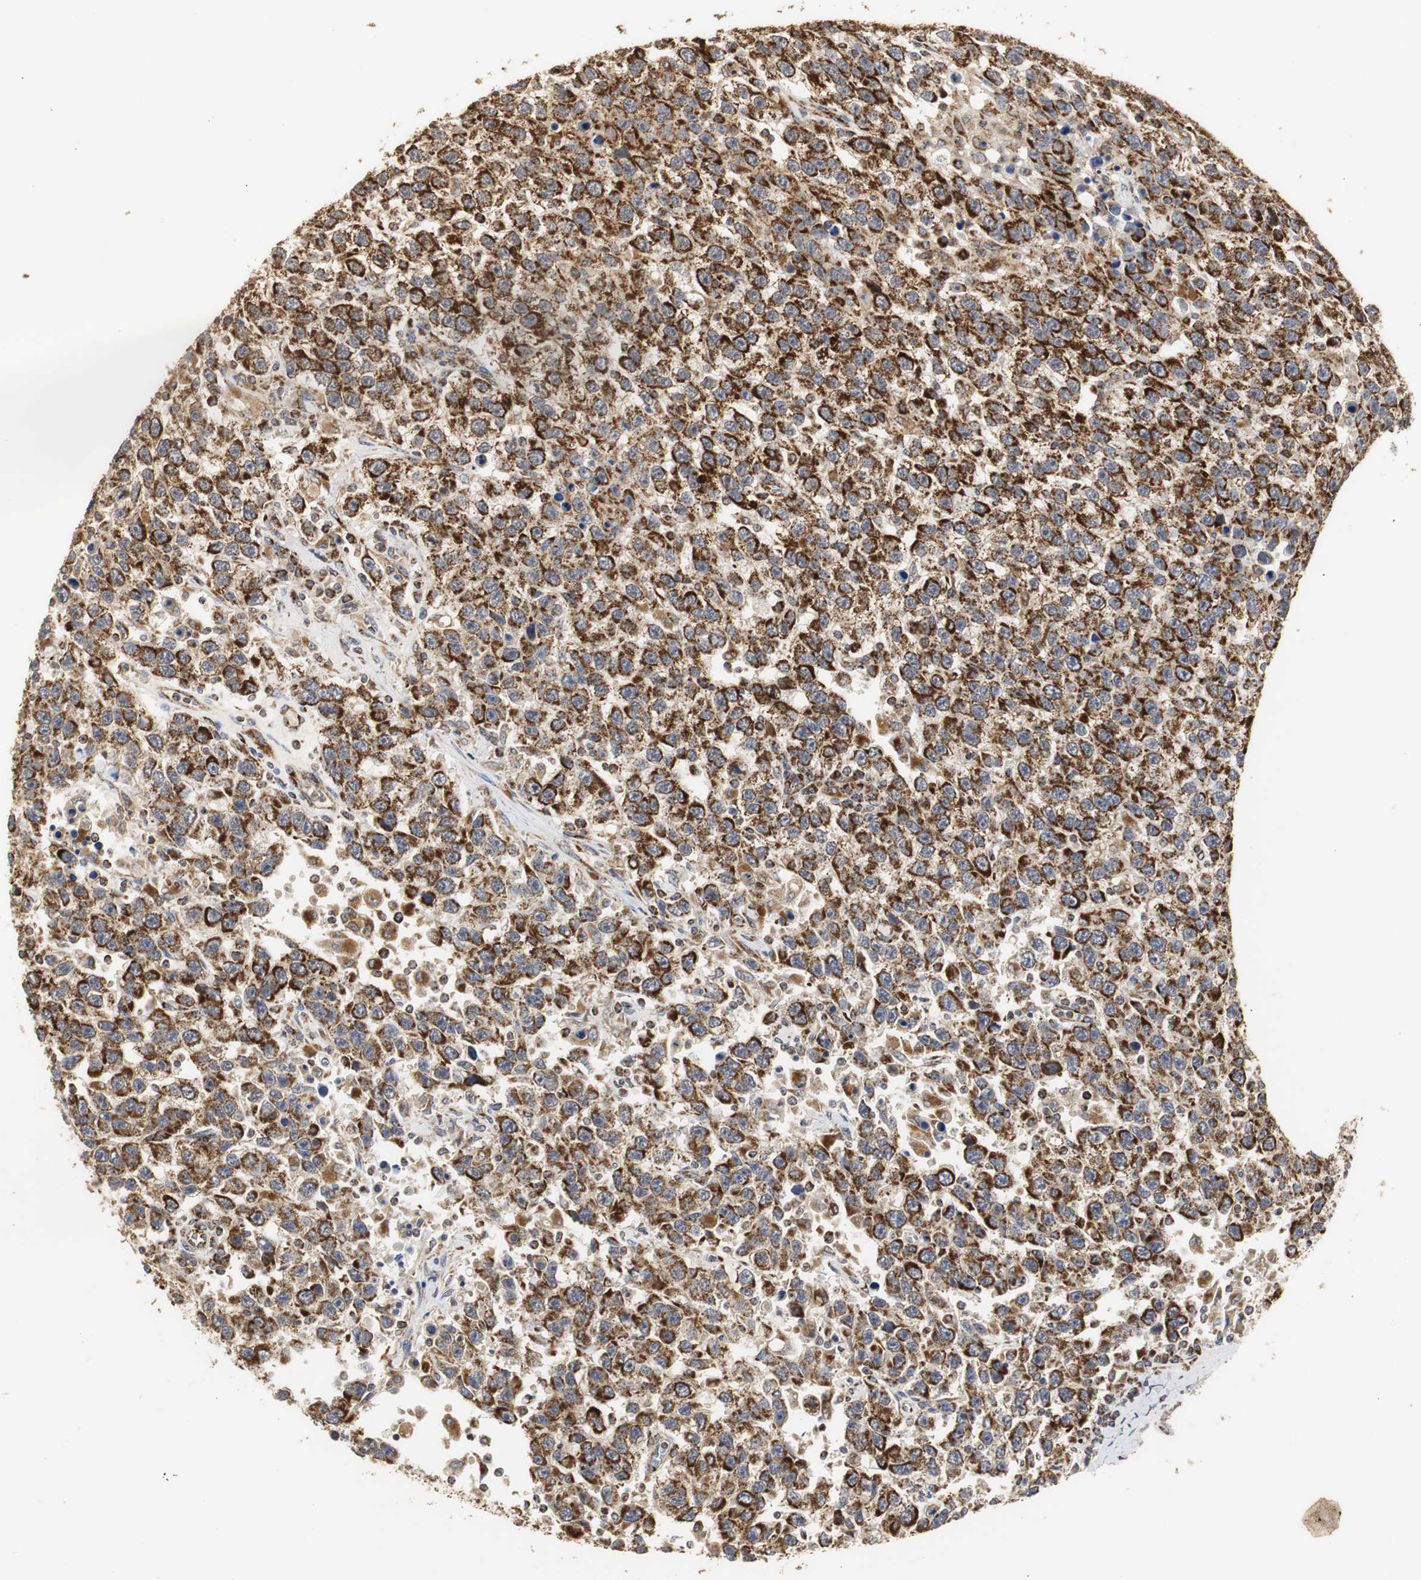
{"staining": {"intensity": "strong", "quantity": ">75%", "location": "cytoplasmic/membranous"}, "tissue": "testis cancer", "cell_type": "Tumor cells", "image_type": "cancer", "snomed": [{"axis": "morphology", "description": "Seminoma, NOS"}, {"axis": "topography", "description": "Testis"}], "caption": "Protein staining shows strong cytoplasmic/membranous expression in about >75% of tumor cells in testis cancer. The staining is performed using DAB (3,3'-diaminobenzidine) brown chromogen to label protein expression. The nuclei are counter-stained blue using hematoxylin.", "gene": "HSD17B10", "patient": {"sex": "male", "age": 41}}